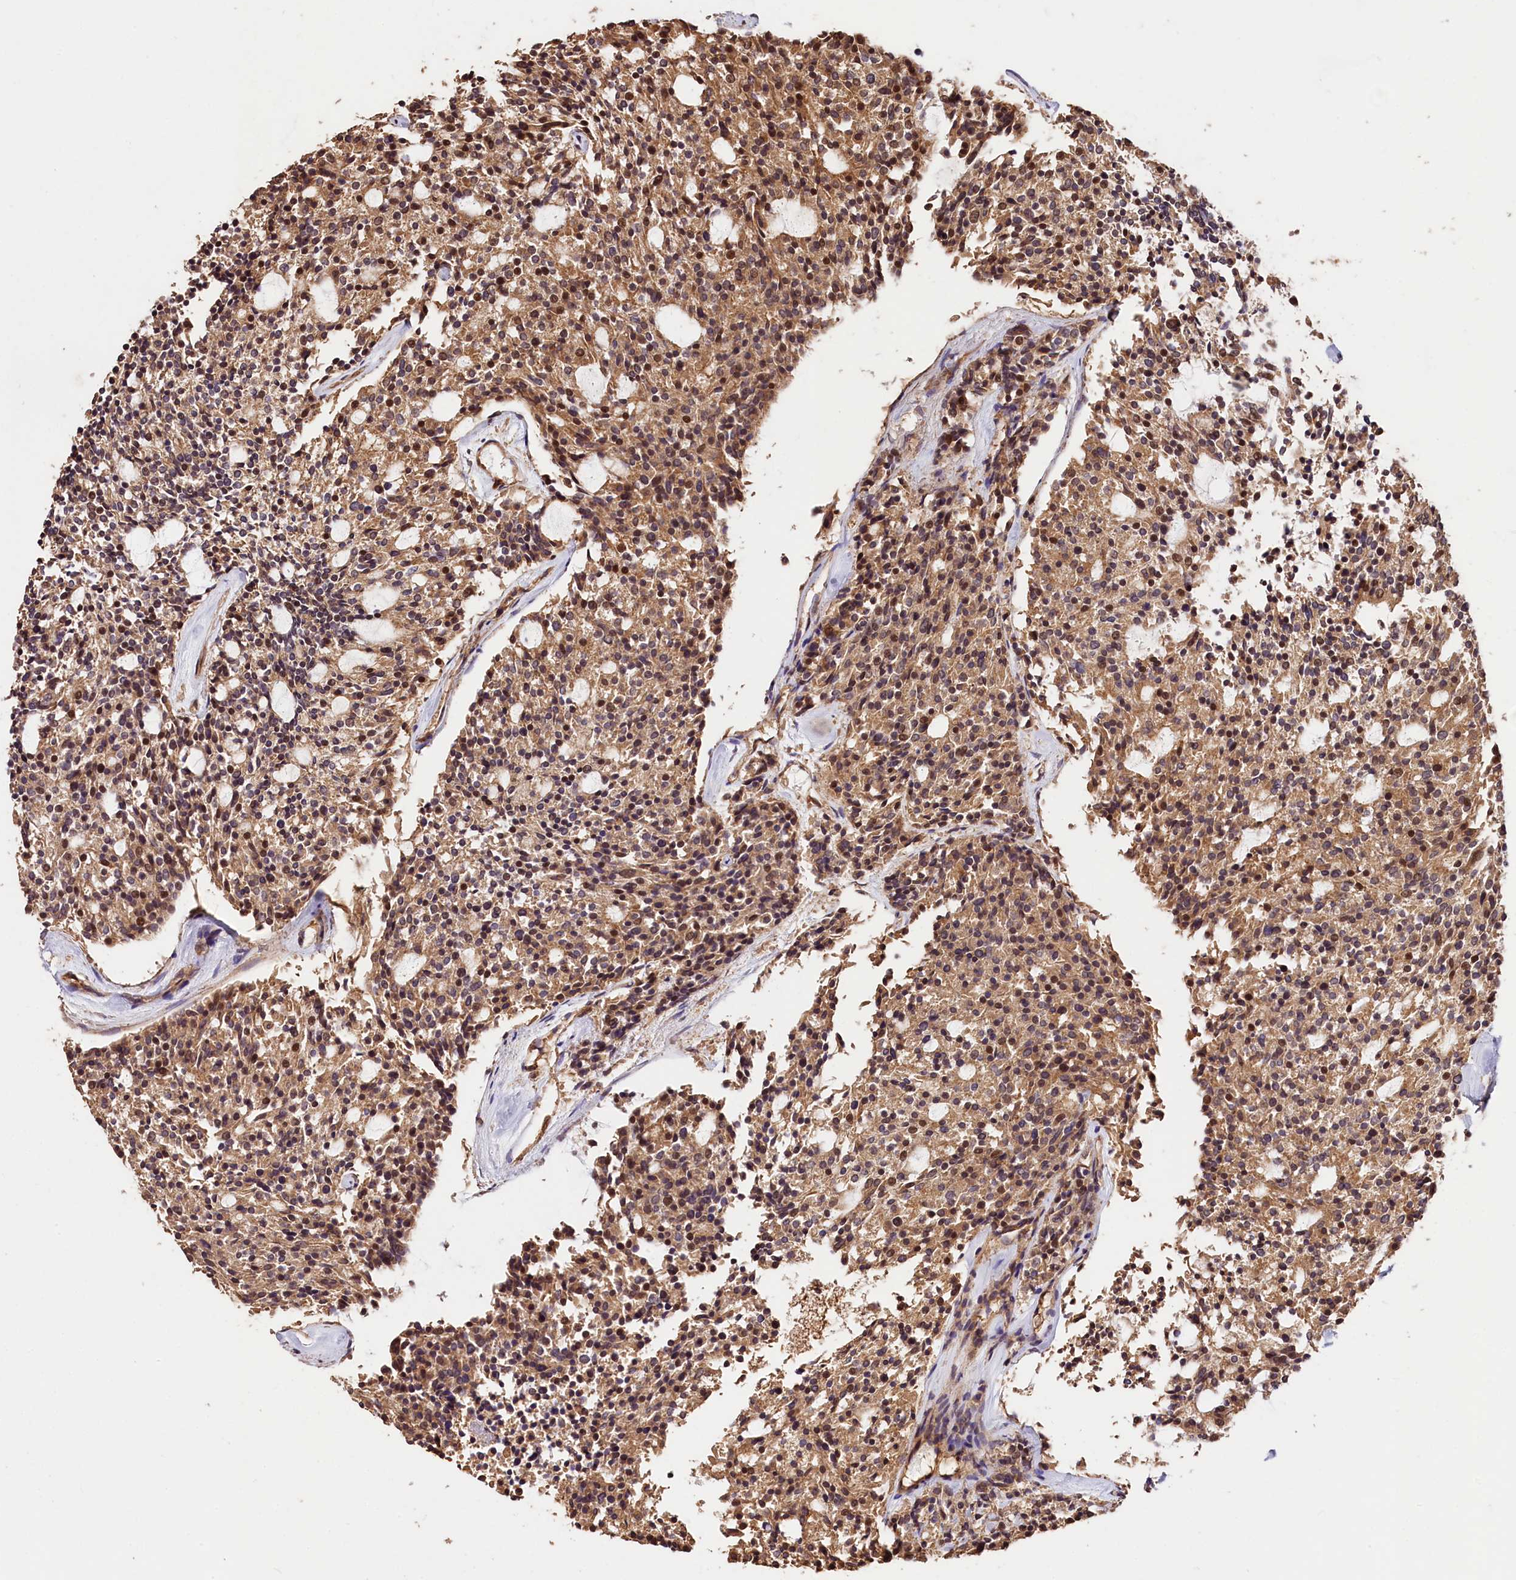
{"staining": {"intensity": "moderate", "quantity": ">75%", "location": "cytoplasmic/membranous,nuclear"}, "tissue": "carcinoid", "cell_type": "Tumor cells", "image_type": "cancer", "snomed": [{"axis": "morphology", "description": "Carcinoid, malignant, NOS"}, {"axis": "topography", "description": "Pancreas"}], "caption": "The histopathology image reveals staining of malignant carcinoid, revealing moderate cytoplasmic/membranous and nuclear protein positivity (brown color) within tumor cells.", "gene": "KPTN", "patient": {"sex": "female", "age": 54}}